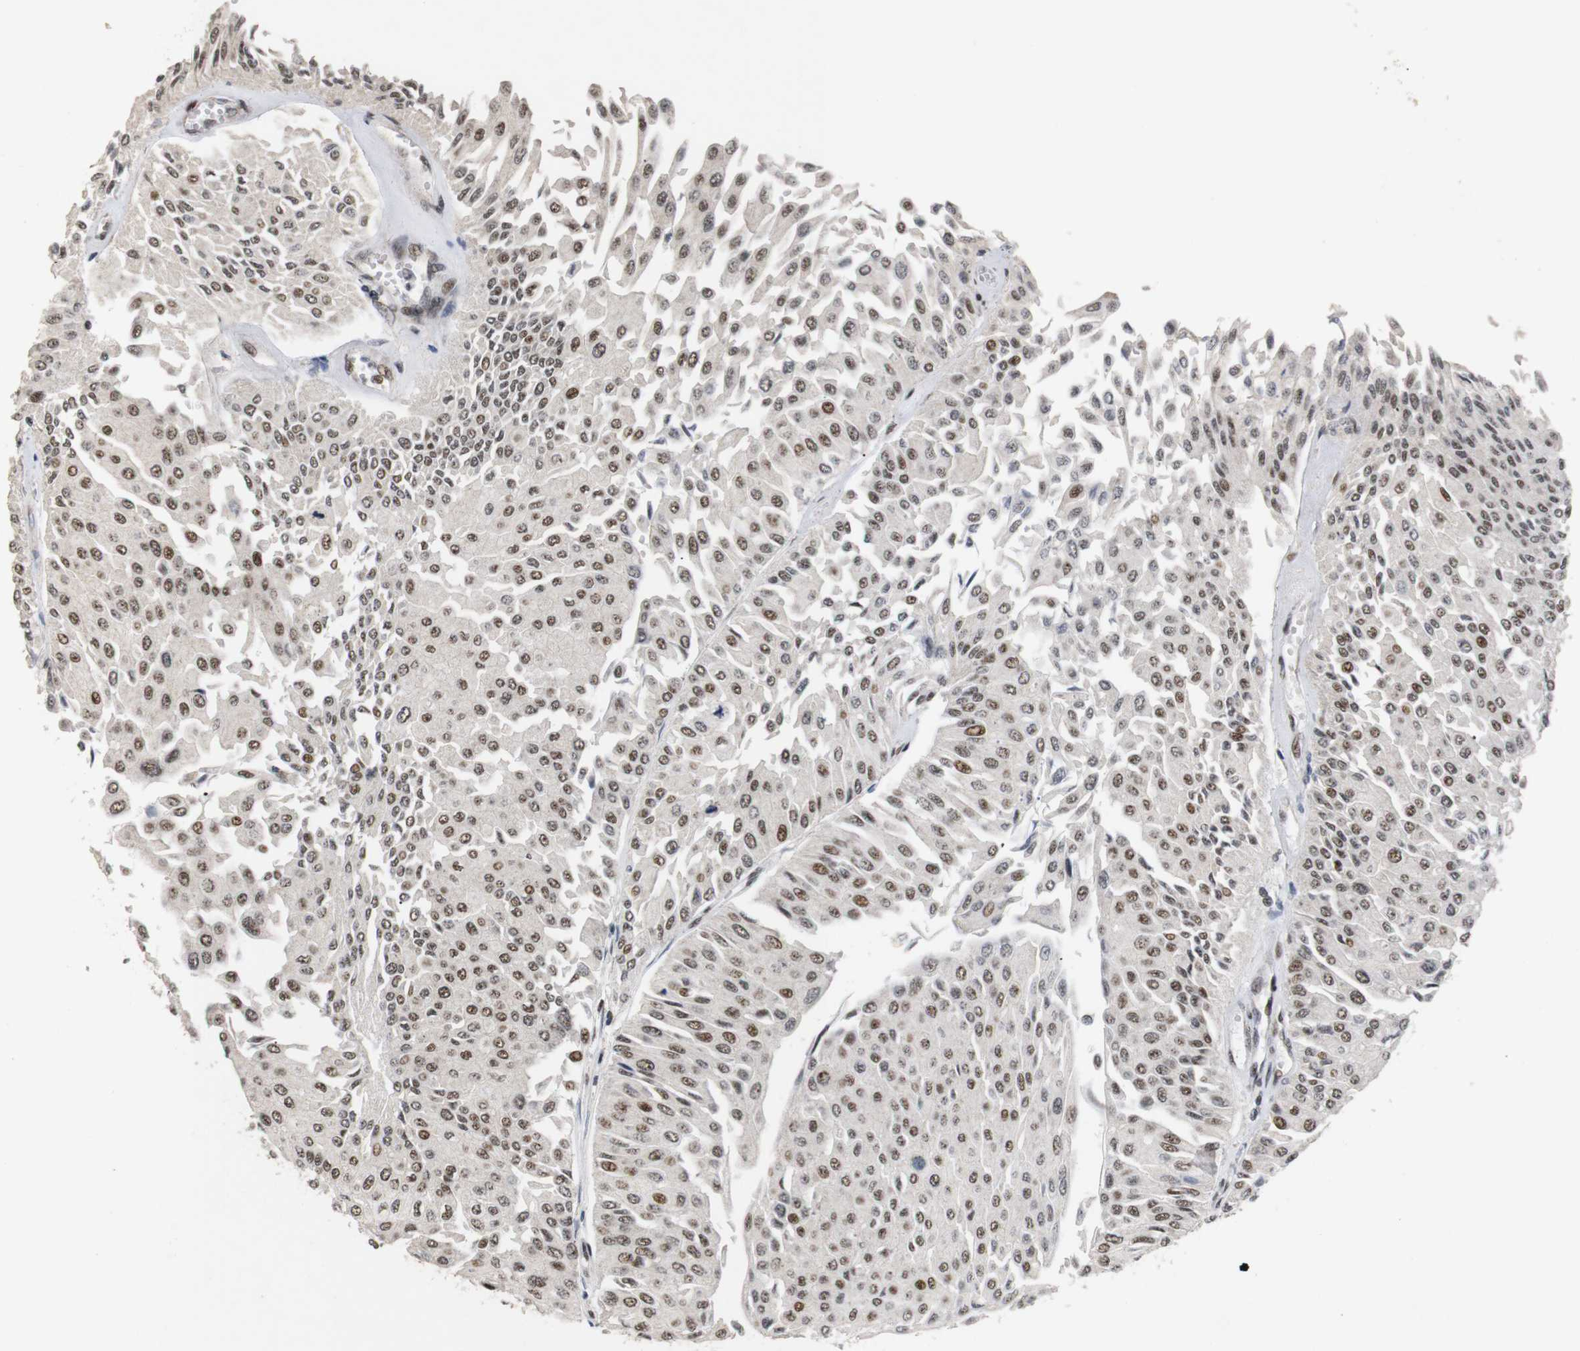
{"staining": {"intensity": "moderate", "quantity": ">75%", "location": "nuclear"}, "tissue": "urothelial cancer", "cell_type": "Tumor cells", "image_type": "cancer", "snomed": [{"axis": "morphology", "description": "Urothelial carcinoma, Low grade"}, {"axis": "topography", "description": "Urinary bladder"}], "caption": "This histopathology image shows IHC staining of human urothelial cancer, with medium moderate nuclear staining in about >75% of tumor cells.", "gene": "PYM1", "patient": {"sex": "male", "age": 67}}